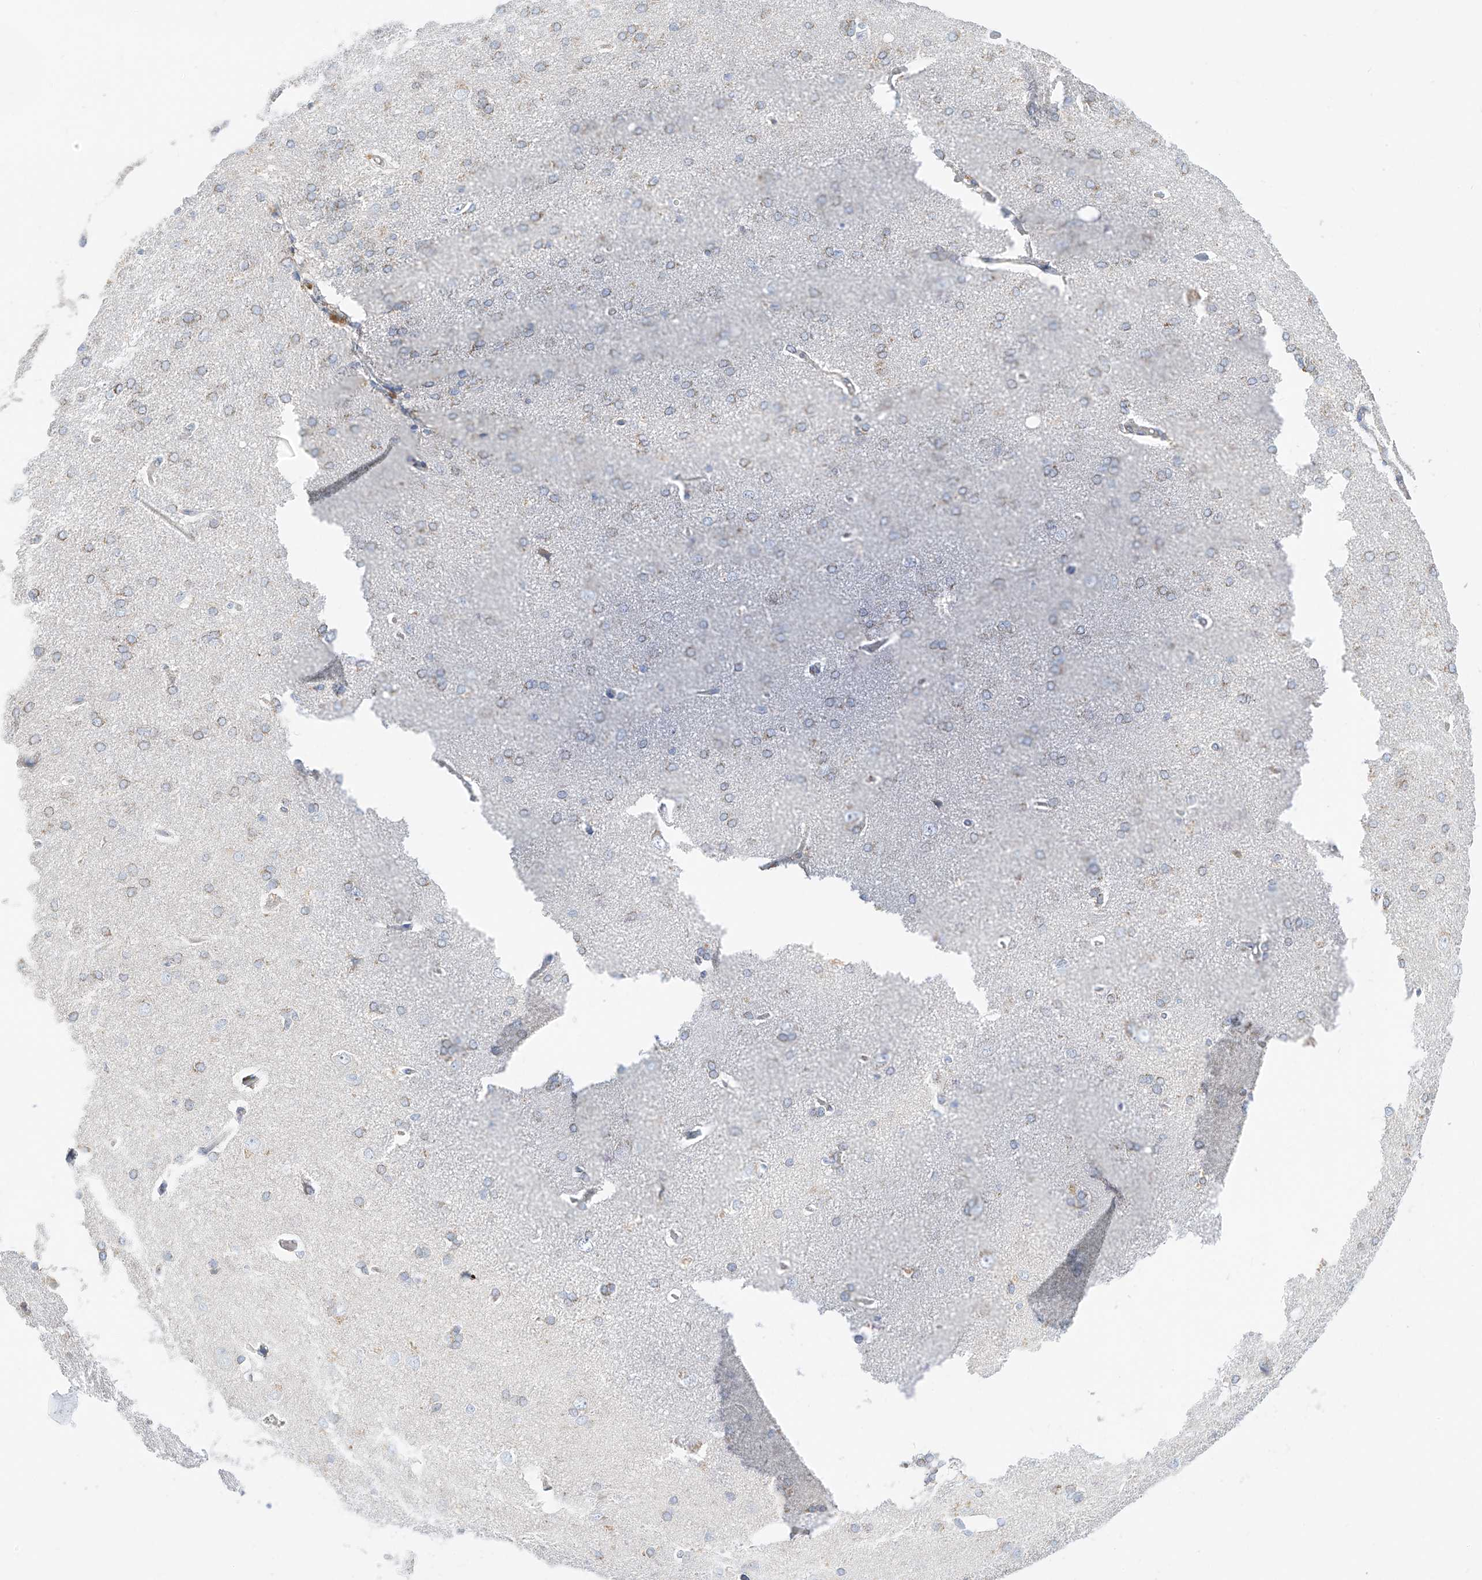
{"staining": {"intensity": "negative", "quantity": "none", "location": "none"}, "tissue": "cerebral cortex", "cell_type": "Endothelial cells", "image_type": "normal", "snomed": [{"axis": "morphology", "description": "Normal tissue, NOS"}, {"axis": "topography", "description": "Cerebral cortex"}], "caption": "Immunohistochemistry (IHC) photomicrograph of benign cerebral cortex stained for a protein (brown), which displays no staining in endothelial cells. (Stains: DAB (3,3'-diaminobenzidine) immunohistochemistry with hematoxylin counter stain, Microscopy: brightfield microscopy at high magnification).", "gene": "RASA2", "patient": {"sex": "male", "age": 62}}